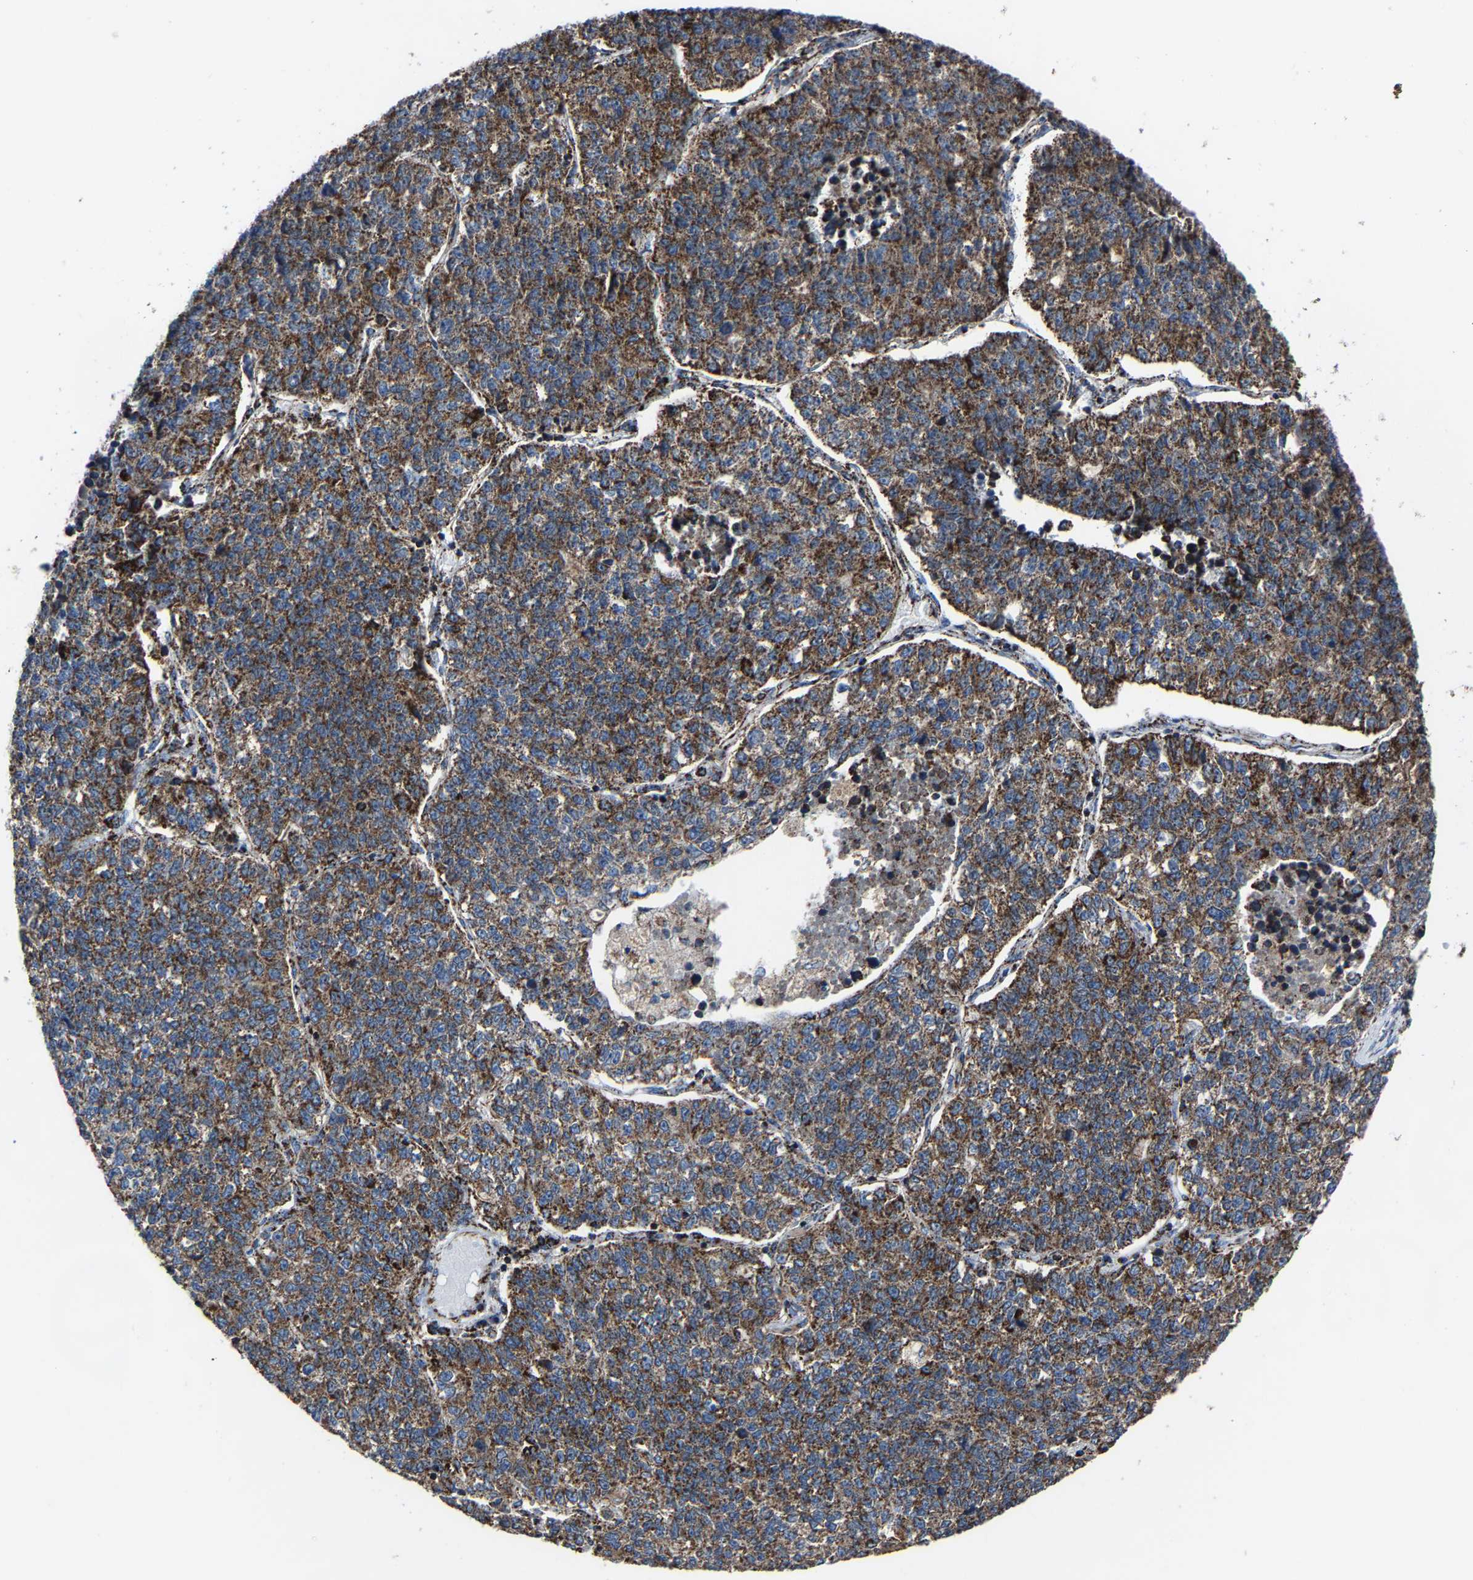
{"staining": {"intensity": "strong", "quantity": ">75%", "location": "cytoplasmic/membranous"}, "tissue": "lung cancer", "cell_type": "Tumor cells", "image_type": "cancer", "snomed": [{"axis": "morphology", "description": "Adenocarcinoma, NOS"}, {"axis": "topography", "description": "Lung"}], "caption": "Lung cancer tissue exhibits strong cytoplasmic/membranous expression in approximately >75% of tumor cells", "gene": "NDUFV3", "patient": {"sex": "male", "age": 49}}